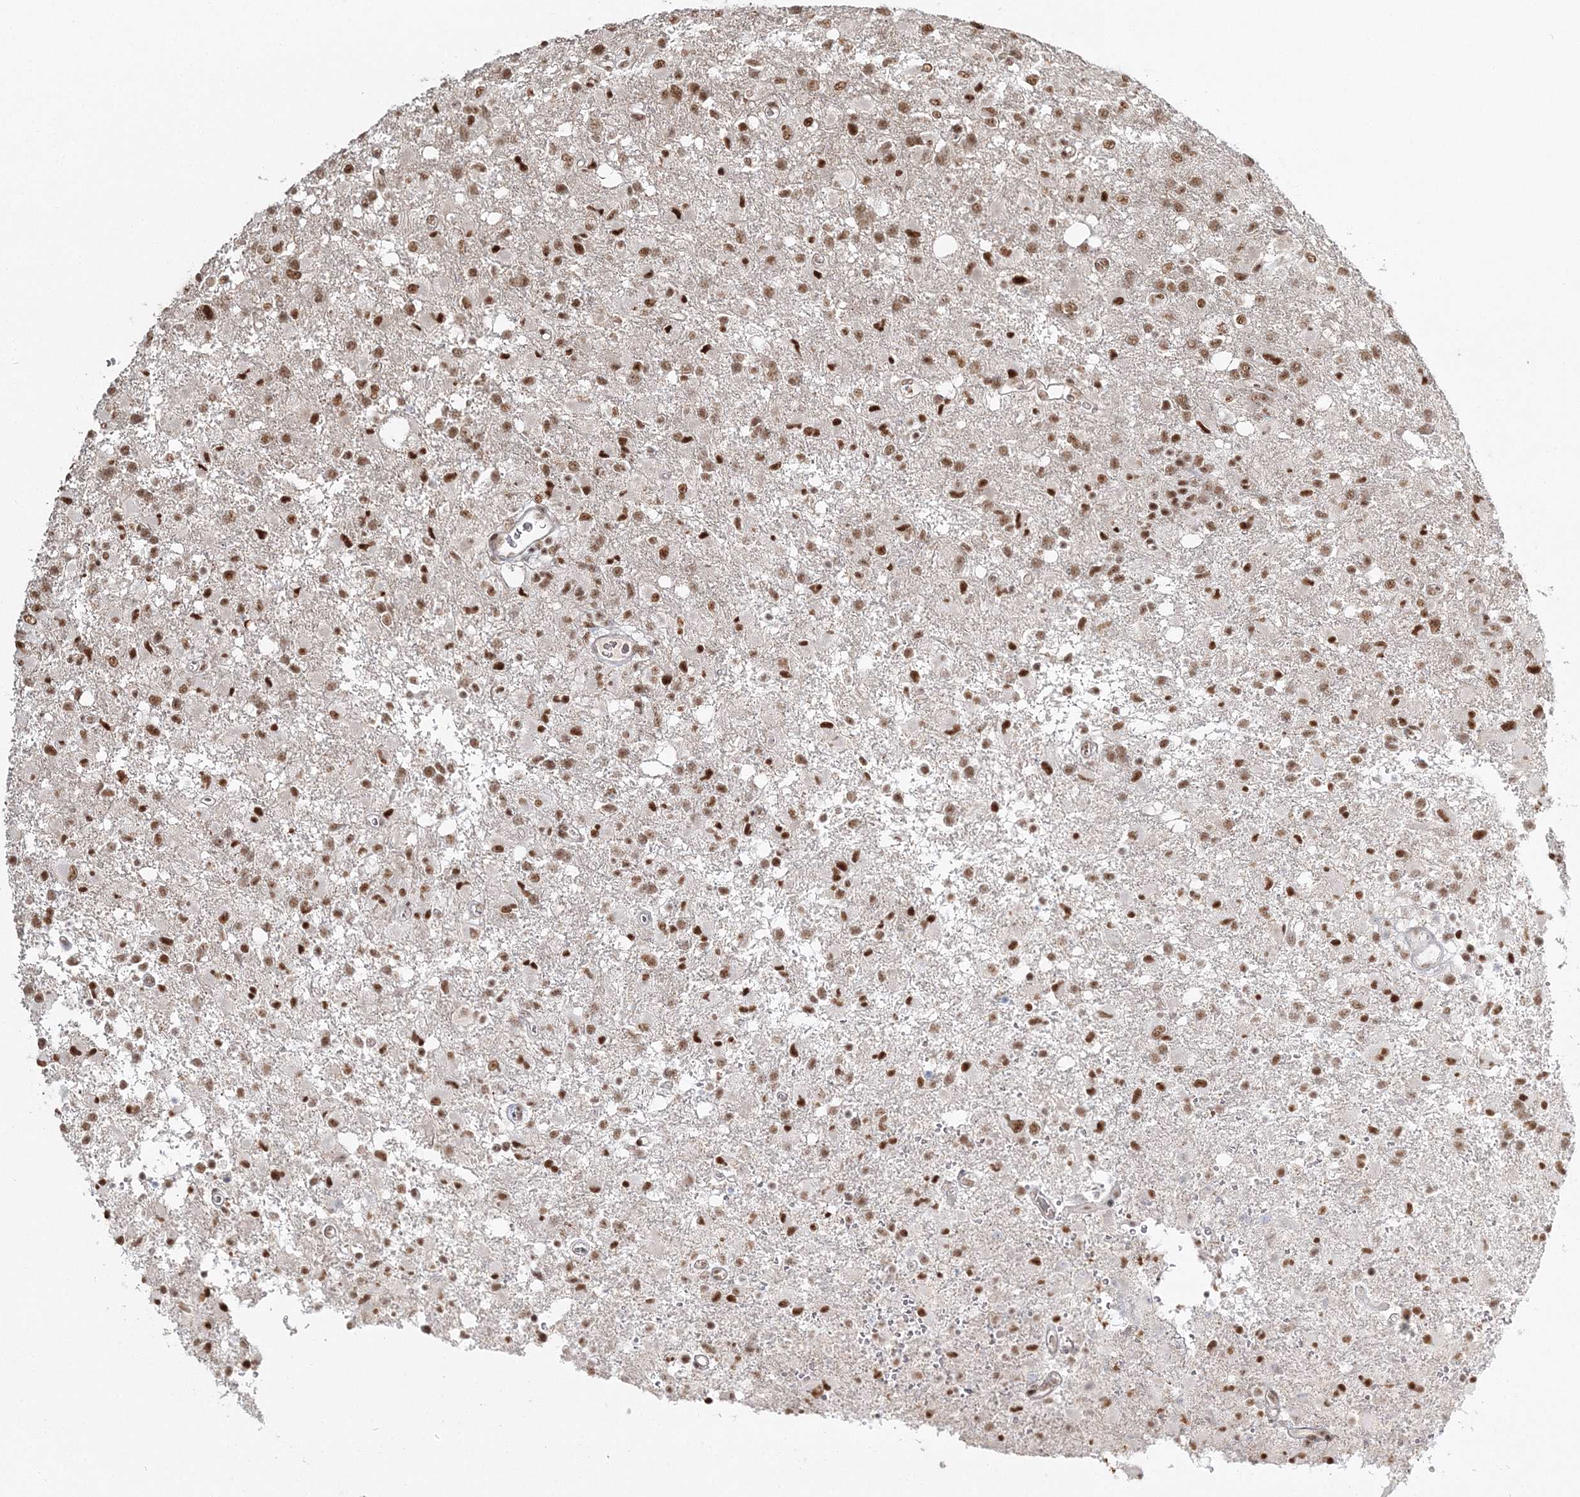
{"staining": {"intensity": "moderate", "quantity": ">75%", "location": "nuclear"}, "tissue": "glioma", "cell_type": "Tumor cells", "image_type": "cancer", "snomed": [{"axis": "morphology", "description": "Glioma, malignant, High grade"}, {"axis": "topography", "description": "Brain"}], "caption": "An immunohistochemistry photomicrograph of tumor tissue is shown. Protein staining in brown labels moderate nuclear positivity in glioma within tumor cells.", "gene": "QRICH1", "patient": {"sex": "female", "age": 57}}